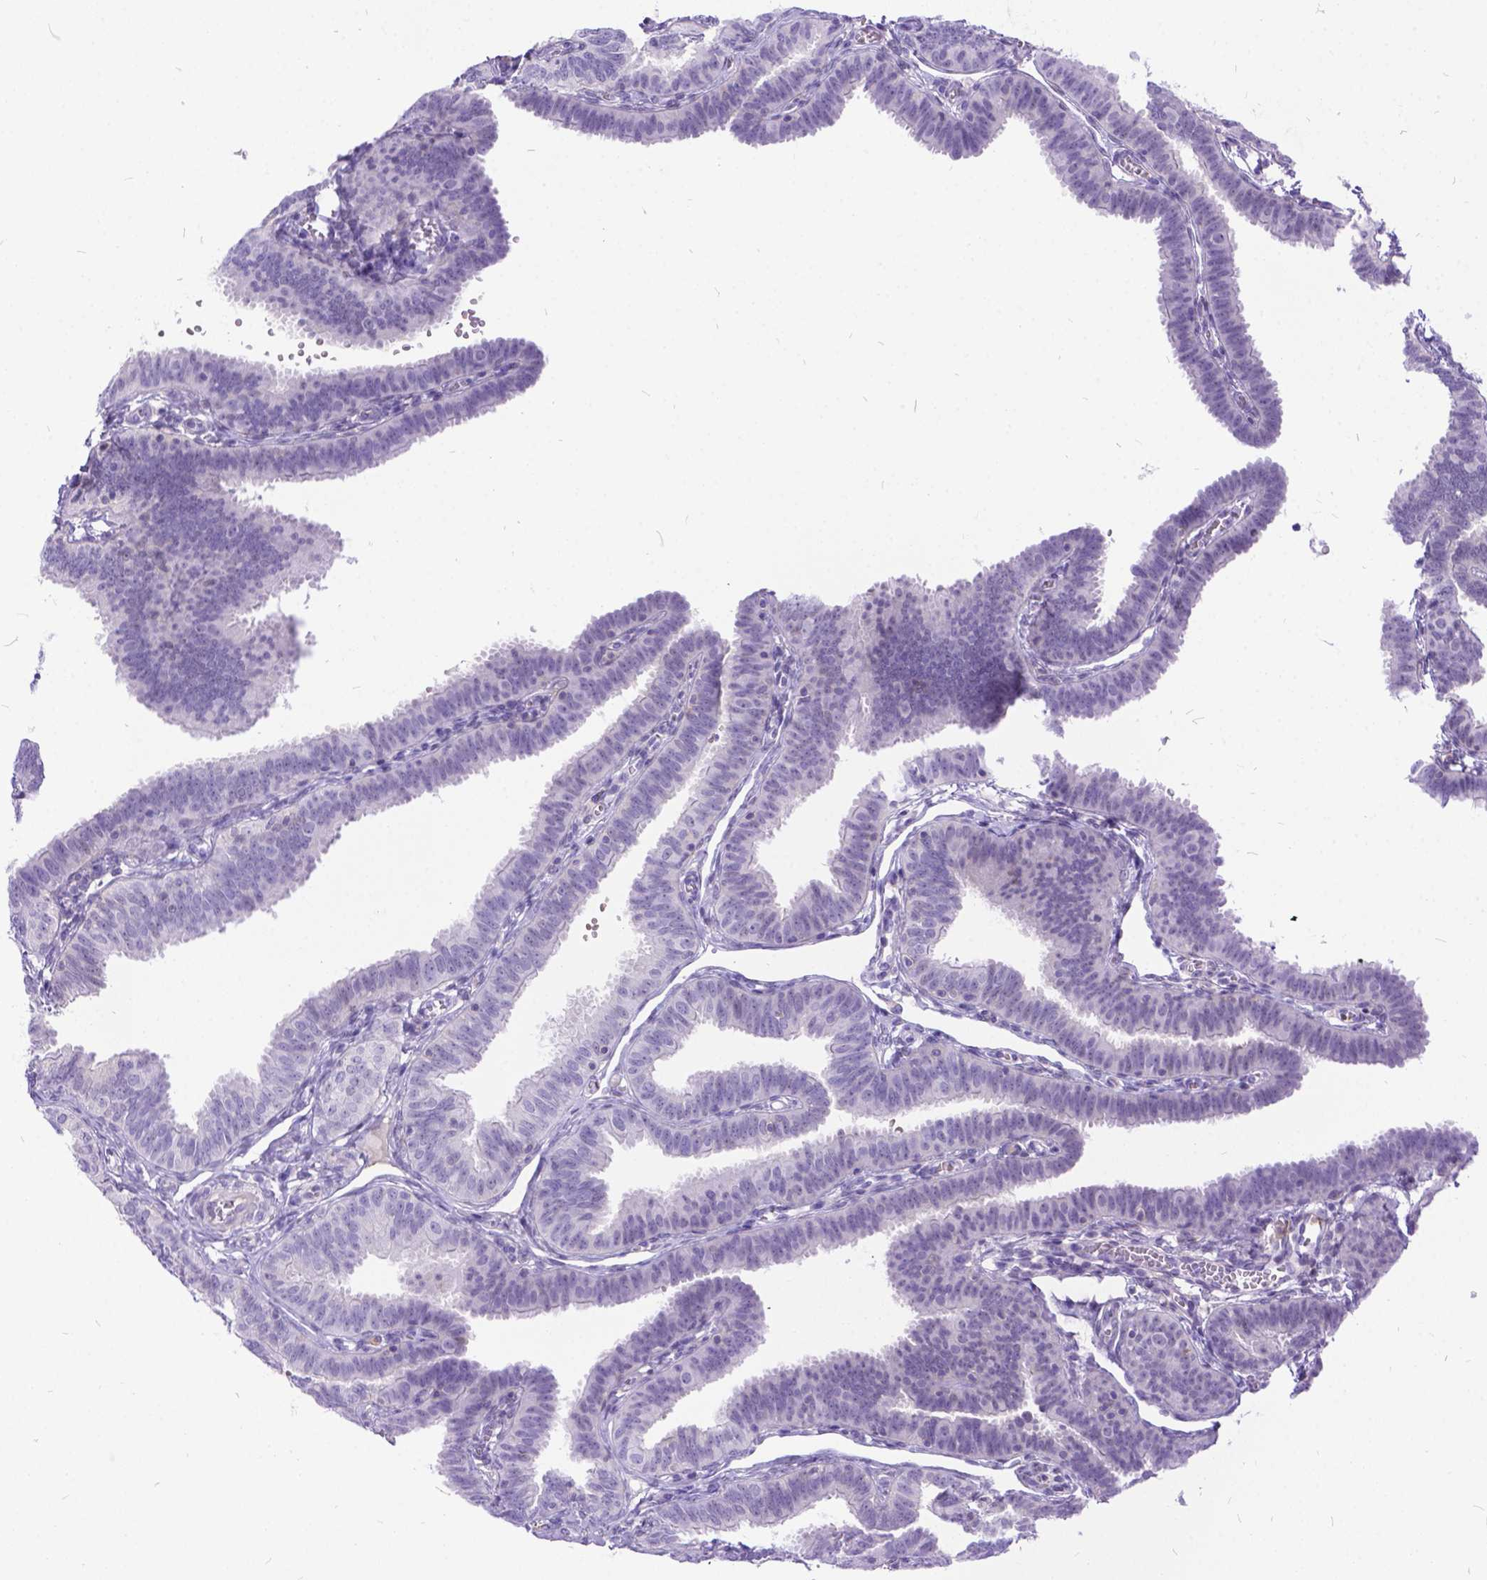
{"staining": {"intensity": "weak", "quantity": "<25%", "location": "cytoplasmic/membranous,nuclear"}, "tissue": "fallopian tube", "cell_type": "Glandular cells", "image_type": "normal", "snomed": [{"axis": "morphology", "description": "Normal tissue, NOS"}, {"axis": "topography", "description": "Fallopian tube"}], "caption": "Immunohistochemistry photomicrograph of benign fallopian tube stained for a protein (brown), which demonstrates no positivity in glandular cells.", "gene": "TMEM169", "patient": {"sex": "female", "age": 25}}